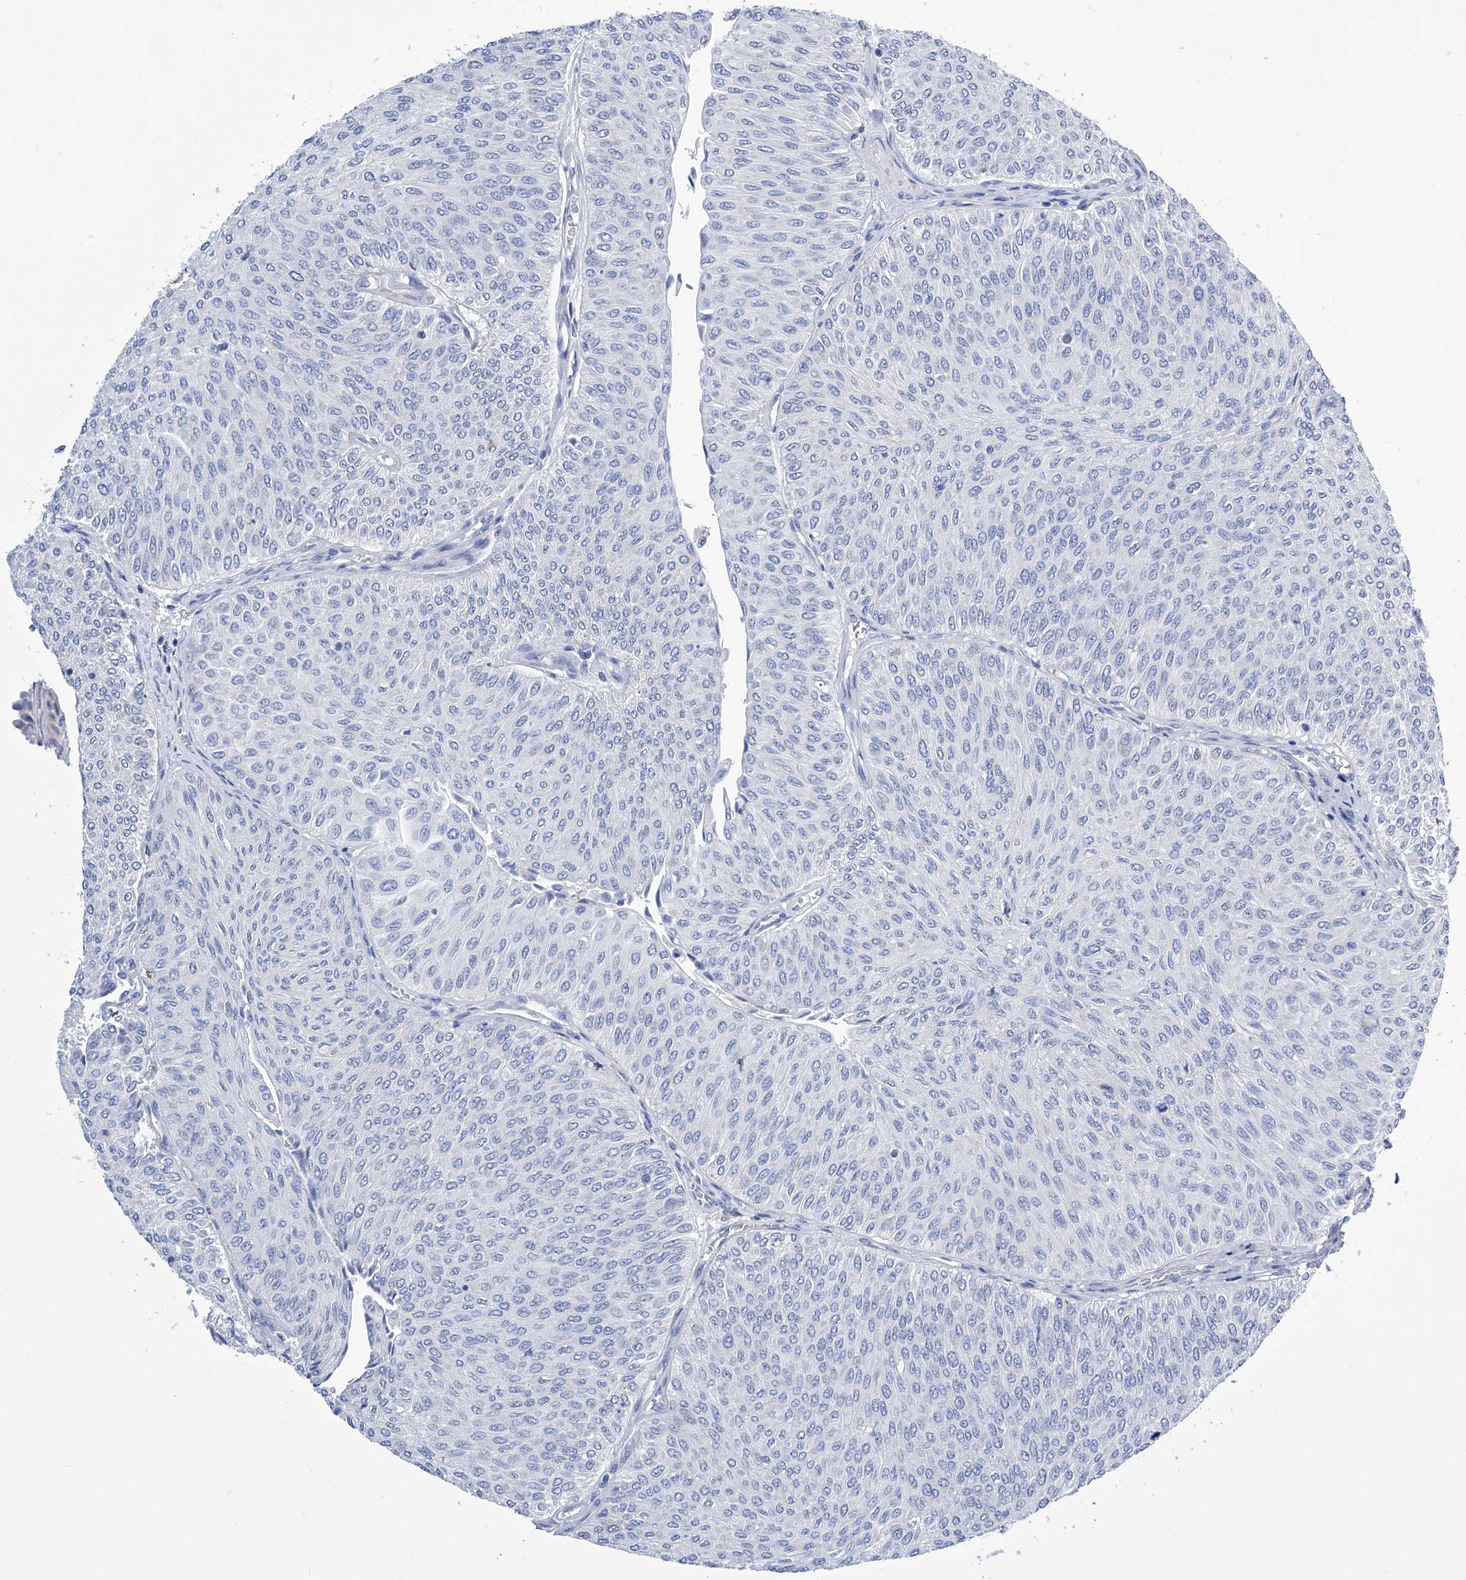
{"staining": {"intensity": "negative", "quantity": "none", "location": "none"}, "tissue": "urothelial cancer", "cell_type": "Tumor cells", "image_type": "cancer", "snomed": [{"axis": "morphology", "description": "Urothelial carcinoma, Low grade"}, {"axis": "topography", "description": "Urinary bladder"}], "caption": "Tumor cells are negative for protein expression in human urothelial carcinoma (low-grade). (DAB (3,3'-diaminobenzidine) immunohistochemistry (IHC) with hematoxylin counter stain).", "gene": "IMPA2", "patient": {"sex": "male", "age": 78}}